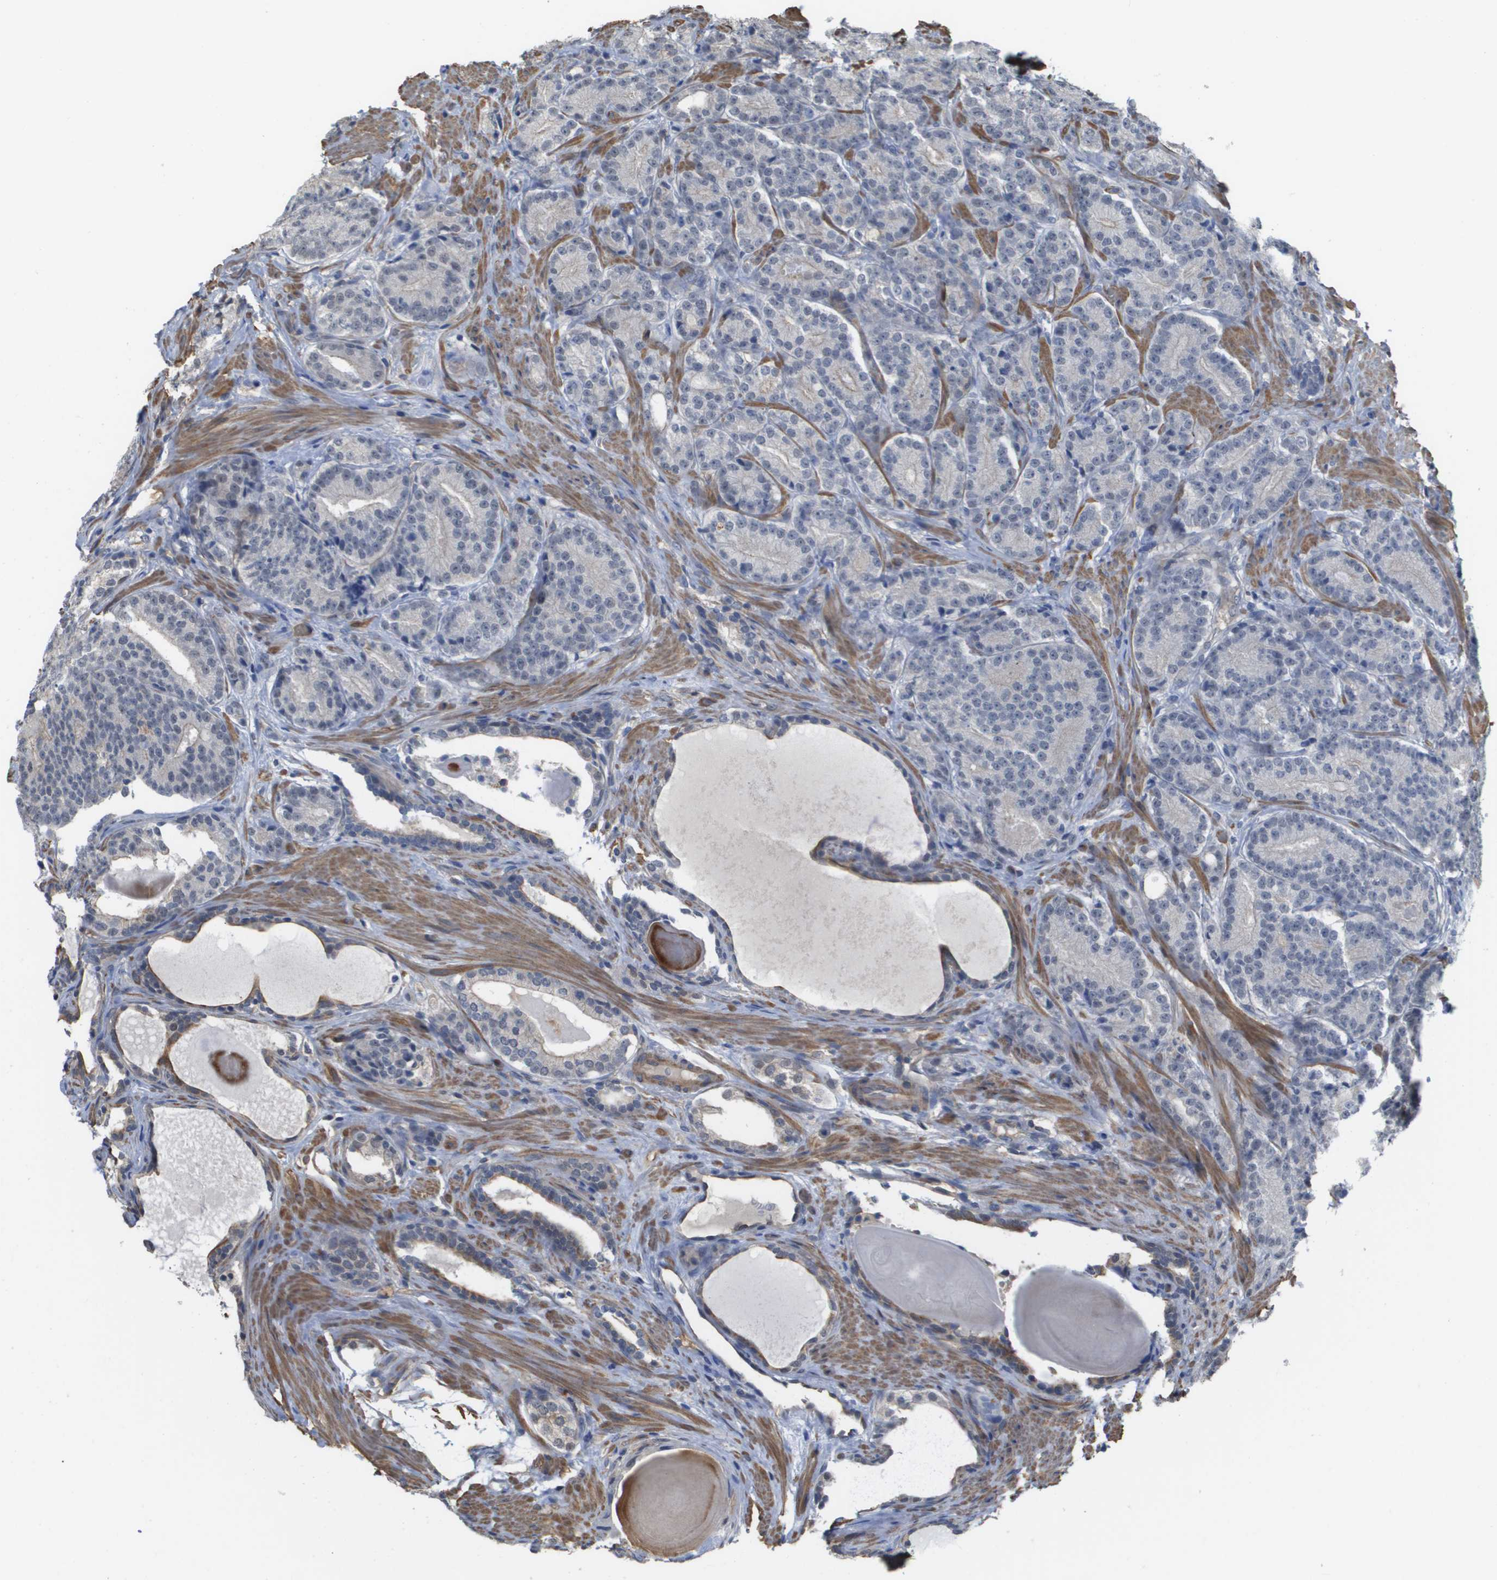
{"staining": {"intensity": "negative", "quantity": "none", "location": "none"}, "tissue": "prostate cancer", "cell_type": "Tumor cells", "image_type": "cancer", "snomed": [{"axis": "morphology", "description": "Adenocarcinoma, High grade"}, {"axis": "topography", "description": "Prostate"}], "caption": "Tumor cells show no significant positivity in prostate high-grade adenocarcinoma.", "gene": "RNF112", "patient": {"sex": "male", "age": 61}}